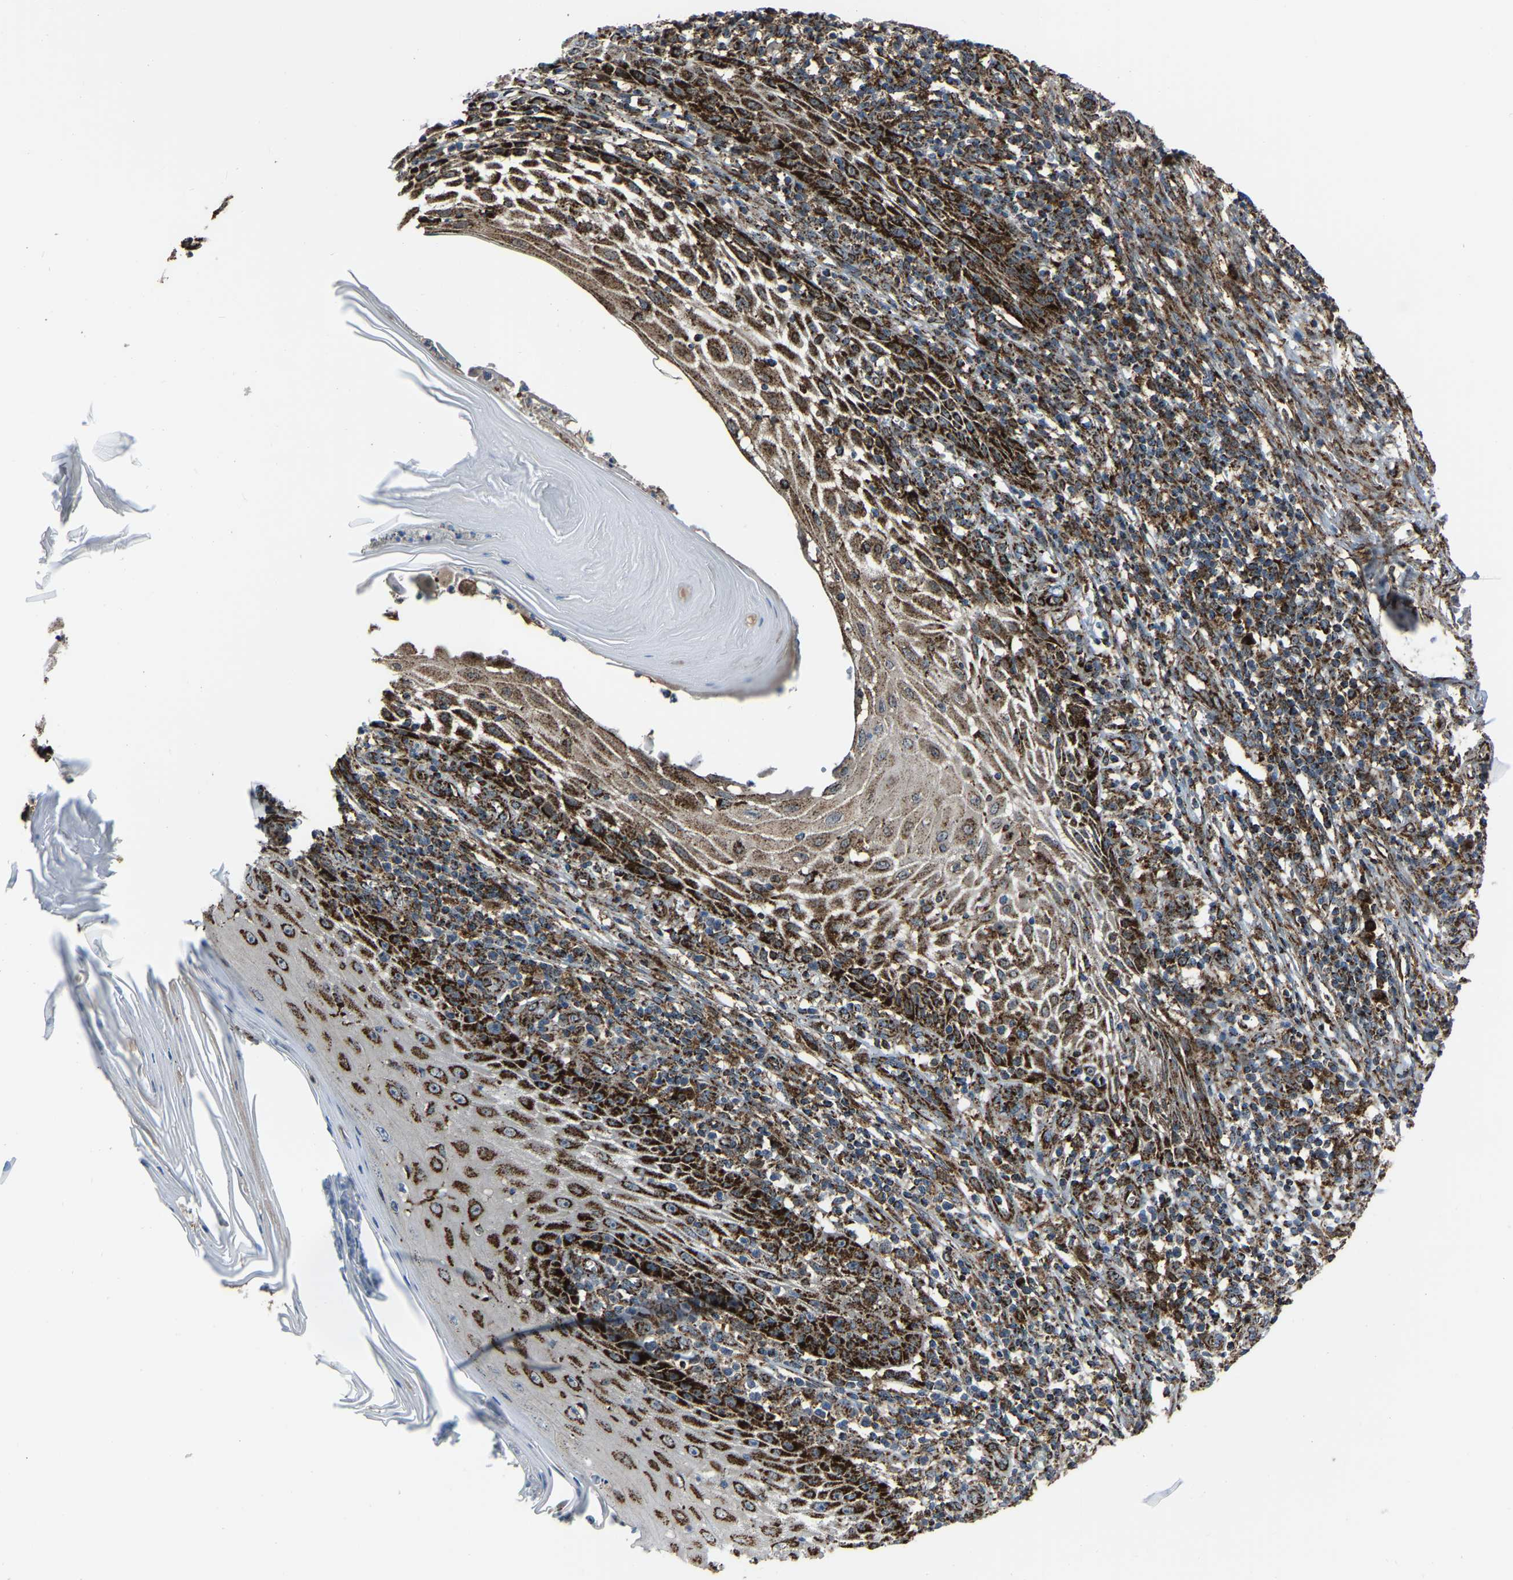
{"staining": {"intensity": "moderate", "quantity": ">75%", "location": "cytoplasmic/membranous"}, "tissue": "skin cancer", "cell_type": "Tumor cells", "image_type": "cancer", "snomed": [{"axis": "morphology", "description": "Squamous cell carcinoma, NOS"}, {"axis": "topography", "description": "Skin"}], "caption": "Skin squamous cell carcinoma stained for a protein (brown) displays moderate cytoplasmic/membranous positive positivity in approximately >75% of tumor cells.", "gene": "AKR1A1", "patient": {"sex": "female", "age": 73}}